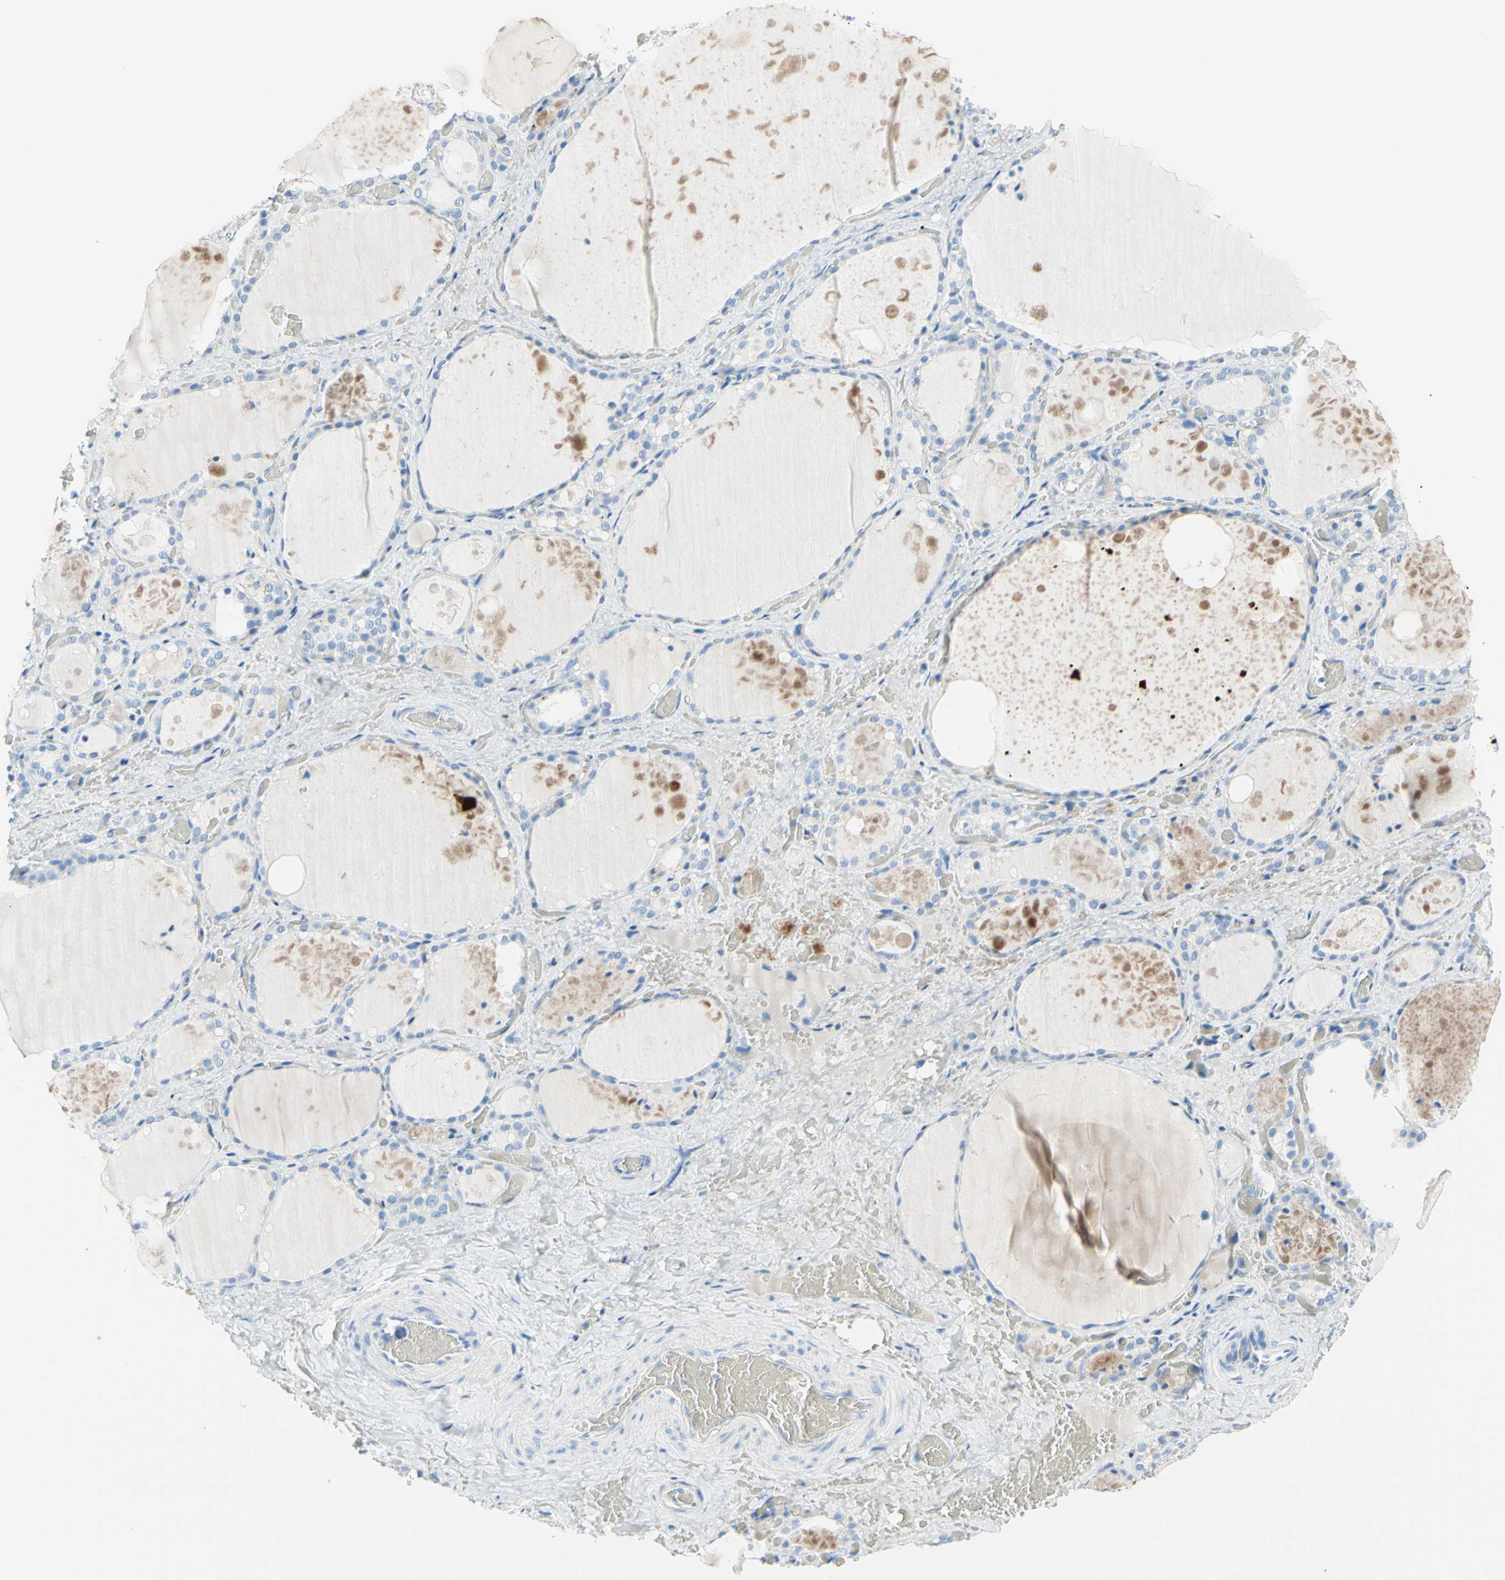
{"staining": {"intensity": "negative", "quantity": "none", "location": "none"}, "tissue": "thyroid gland", "cell_type": "Glandular cells", "image_type": "normal", "snomed": [{"axis": "morphology", "description": "Normal tissue, NOS"}, {"axis": "topography", "description": "Thyroid gland"}], "caption": "Thyroid gland was stained to show a protein in brown. There is no significant expression in glandular cells. The staining is performed using DAB (3,3'-diaminobenzidine) brown chromogen with nuclei counter-stained in using hematoxylin.", "gene": "IL6ST", "patient": {"sex": "male", "age": 61}}